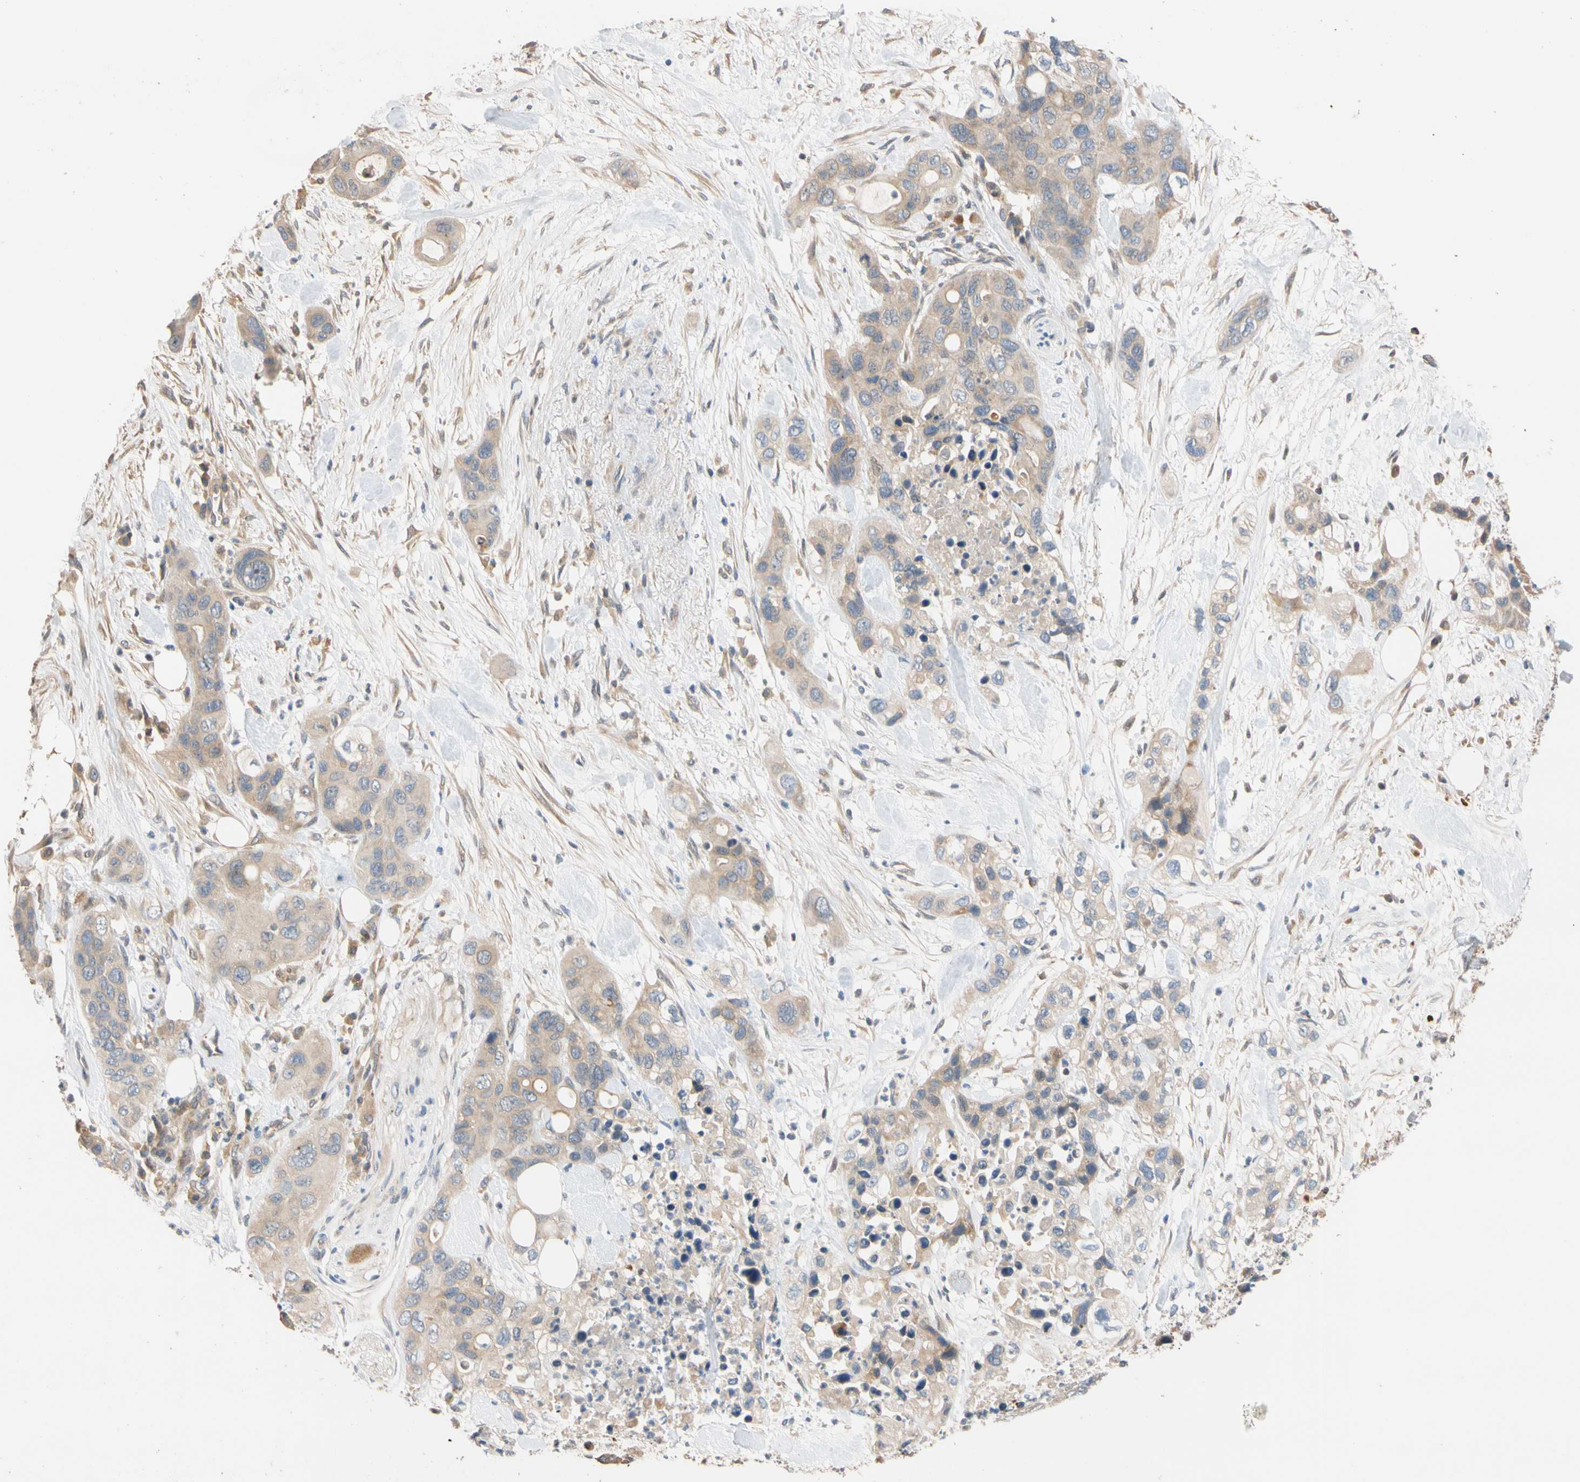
{"staining": {"intensity": "weak", "quantity": ">75%", "location": "cytoplasmic/membranous"}, "tissue": "pancreatic cancer", "cell_type": "Tumor cells", "image_type": "cancer", "snomed": [{"axis": "morphology", "description": "Adenocarcinoma, NOS"}, {"axis": "topography", "description": "Pancreas"}], "caption": "The immunohistochemical stain highlights weak cytoplasmic/membranous positivity in tumor cells of adenocarcinoma (pancreatic) tissue.", "gene": "CNST", "patient": {"sex": "female", "age": 71}}